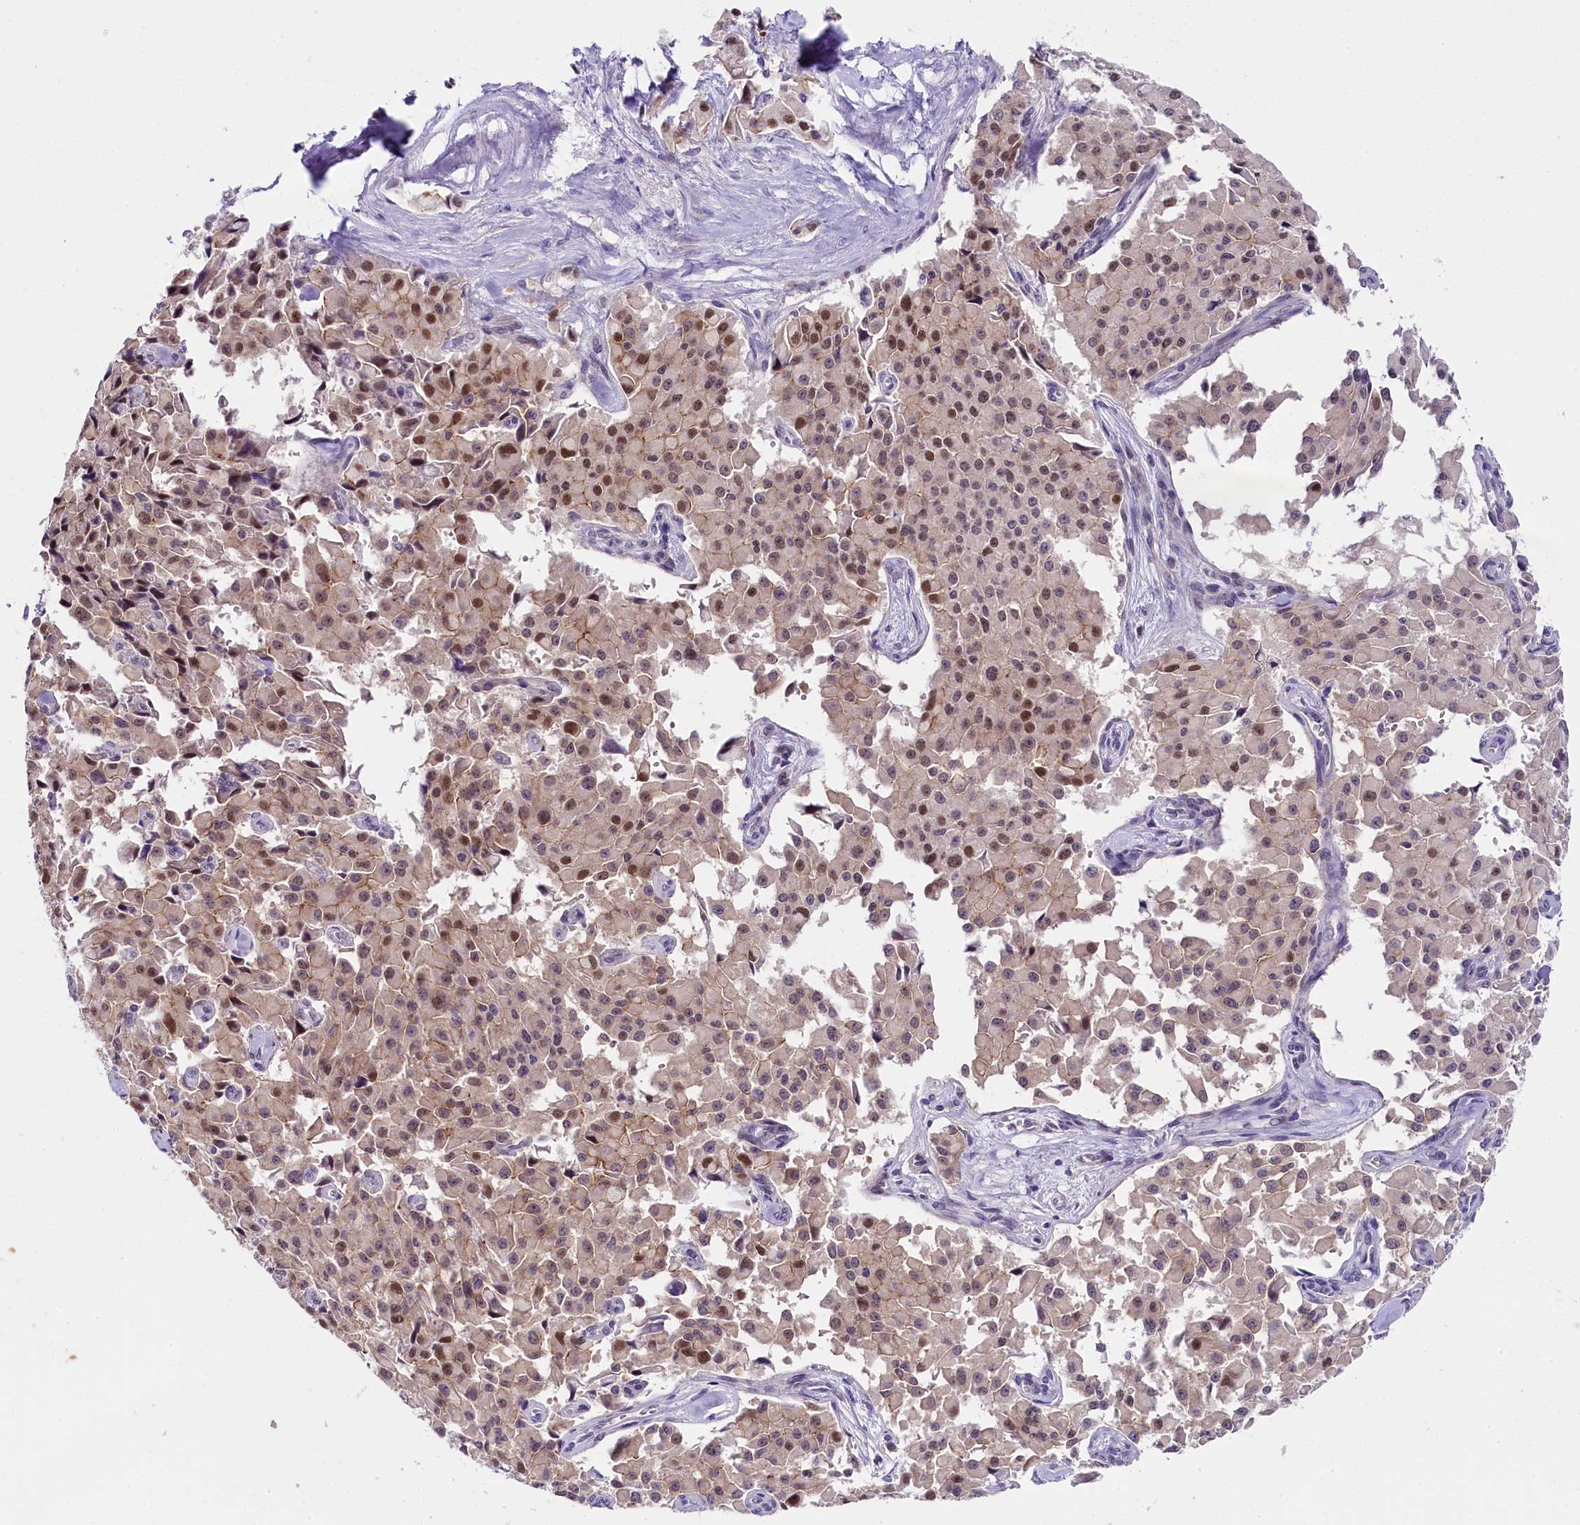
{"staining": {"intensity": "moderate", "quantity": ">75%", "location": "nuclear"}, "tissue": "pancreatic cancer", "cell_type": "Tumor cells", "image_type": "cancer", "snomed": [{"axis": "morphology", "description": "Adenocarcinoma, NOS"}, {"axis": "topography", "description": "Pancreas"}], "caption": "An immunohistochemistry image of neoplastic tissue is shown. Protein staining in brown shows moderate nuclear positivity in pancreatic cancer within tumor cells.", "gene": "OSGEP", "patient": {"sex": "male", "age": 65}}